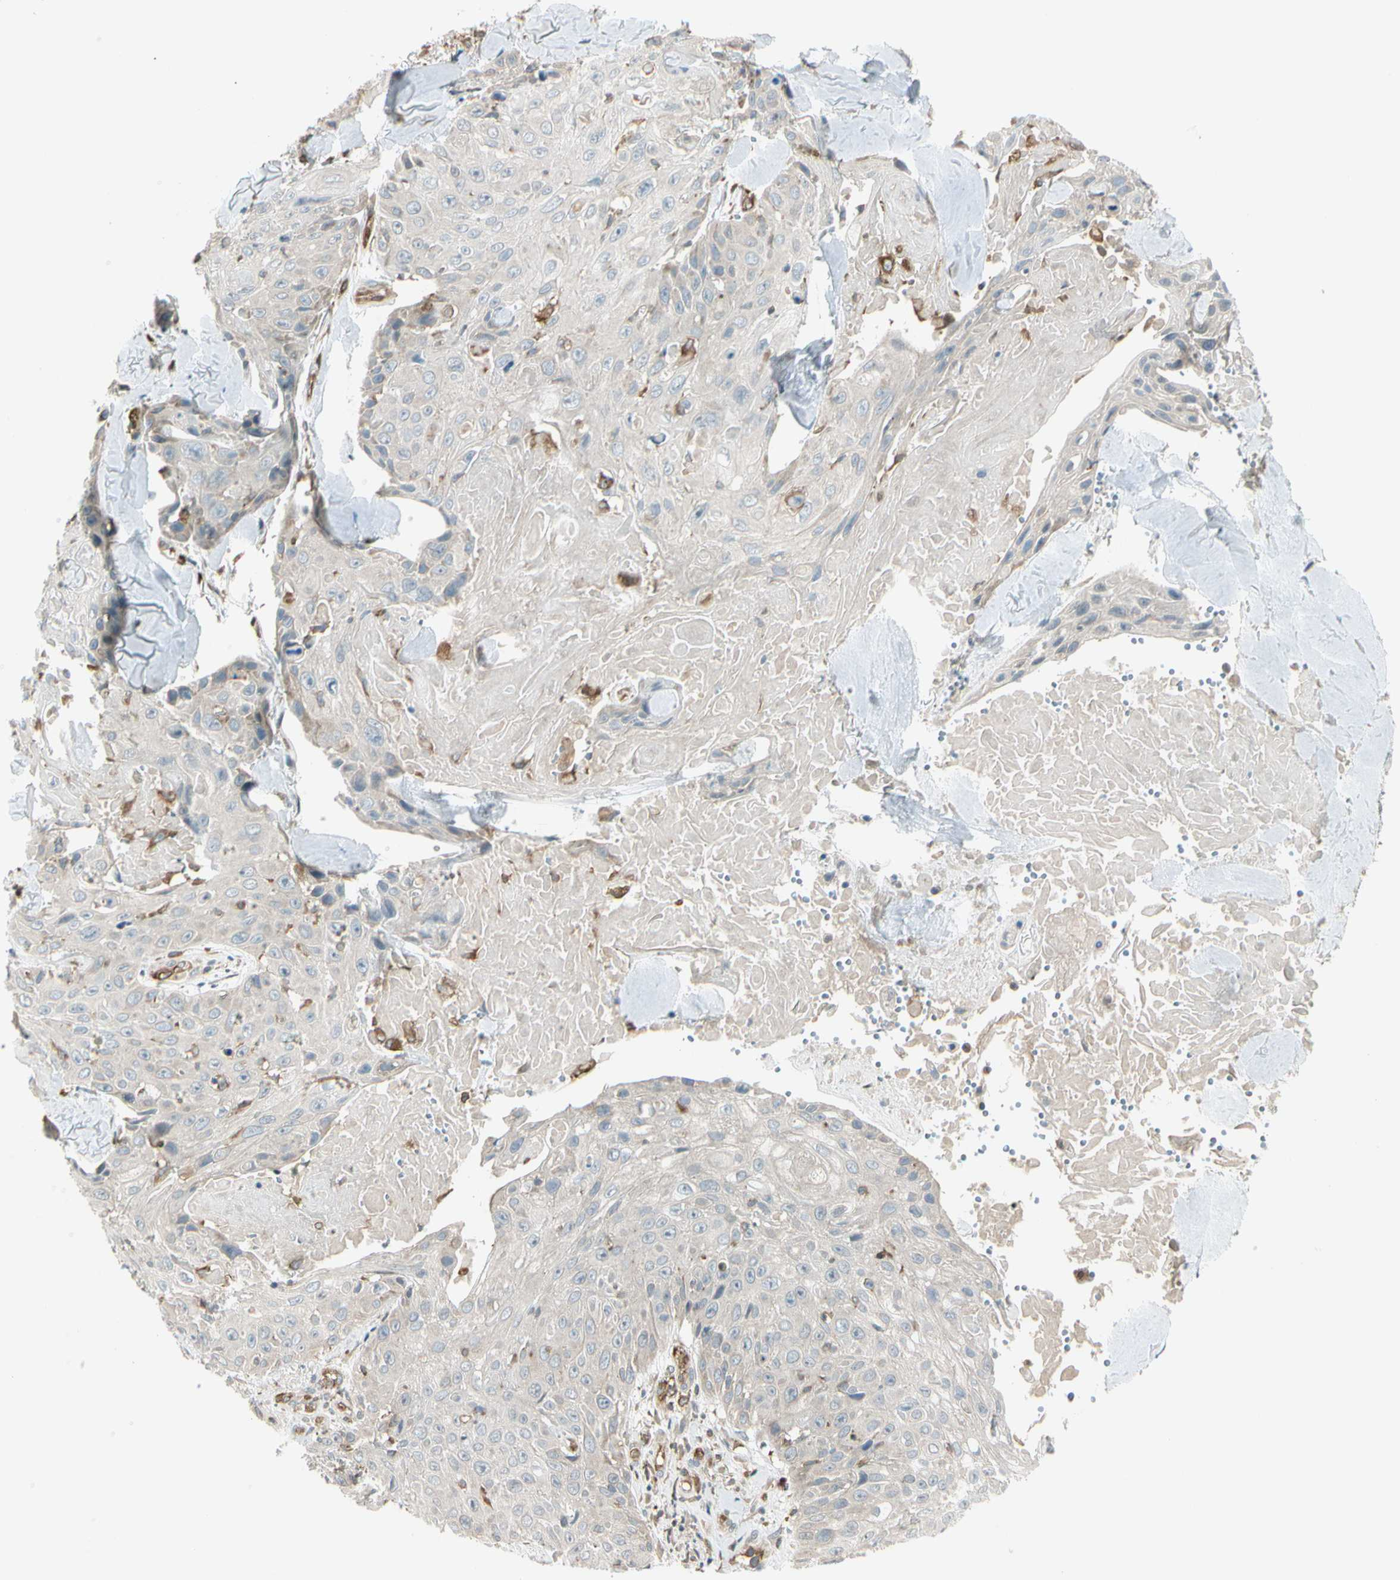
{"staining": {"intensity": "negative", "quantity": "none", "location": "none"}, "tissue": "skin cancer", "cell_type": "Tumor cells", "image_type": "cancer", "snomed": [{"axis": "morphology", "description": "Squamous cell carcinoma, NOS"}, {"axis": "topography", "description": "Skin"}], "caption": "IHC image of skin cancer (squamous cell carcinoma) stained for a protein (brown), which exhibits no expression in tumor cells.", "gene": "TRIO", "patient": {"sex": "male", "age": 86}}